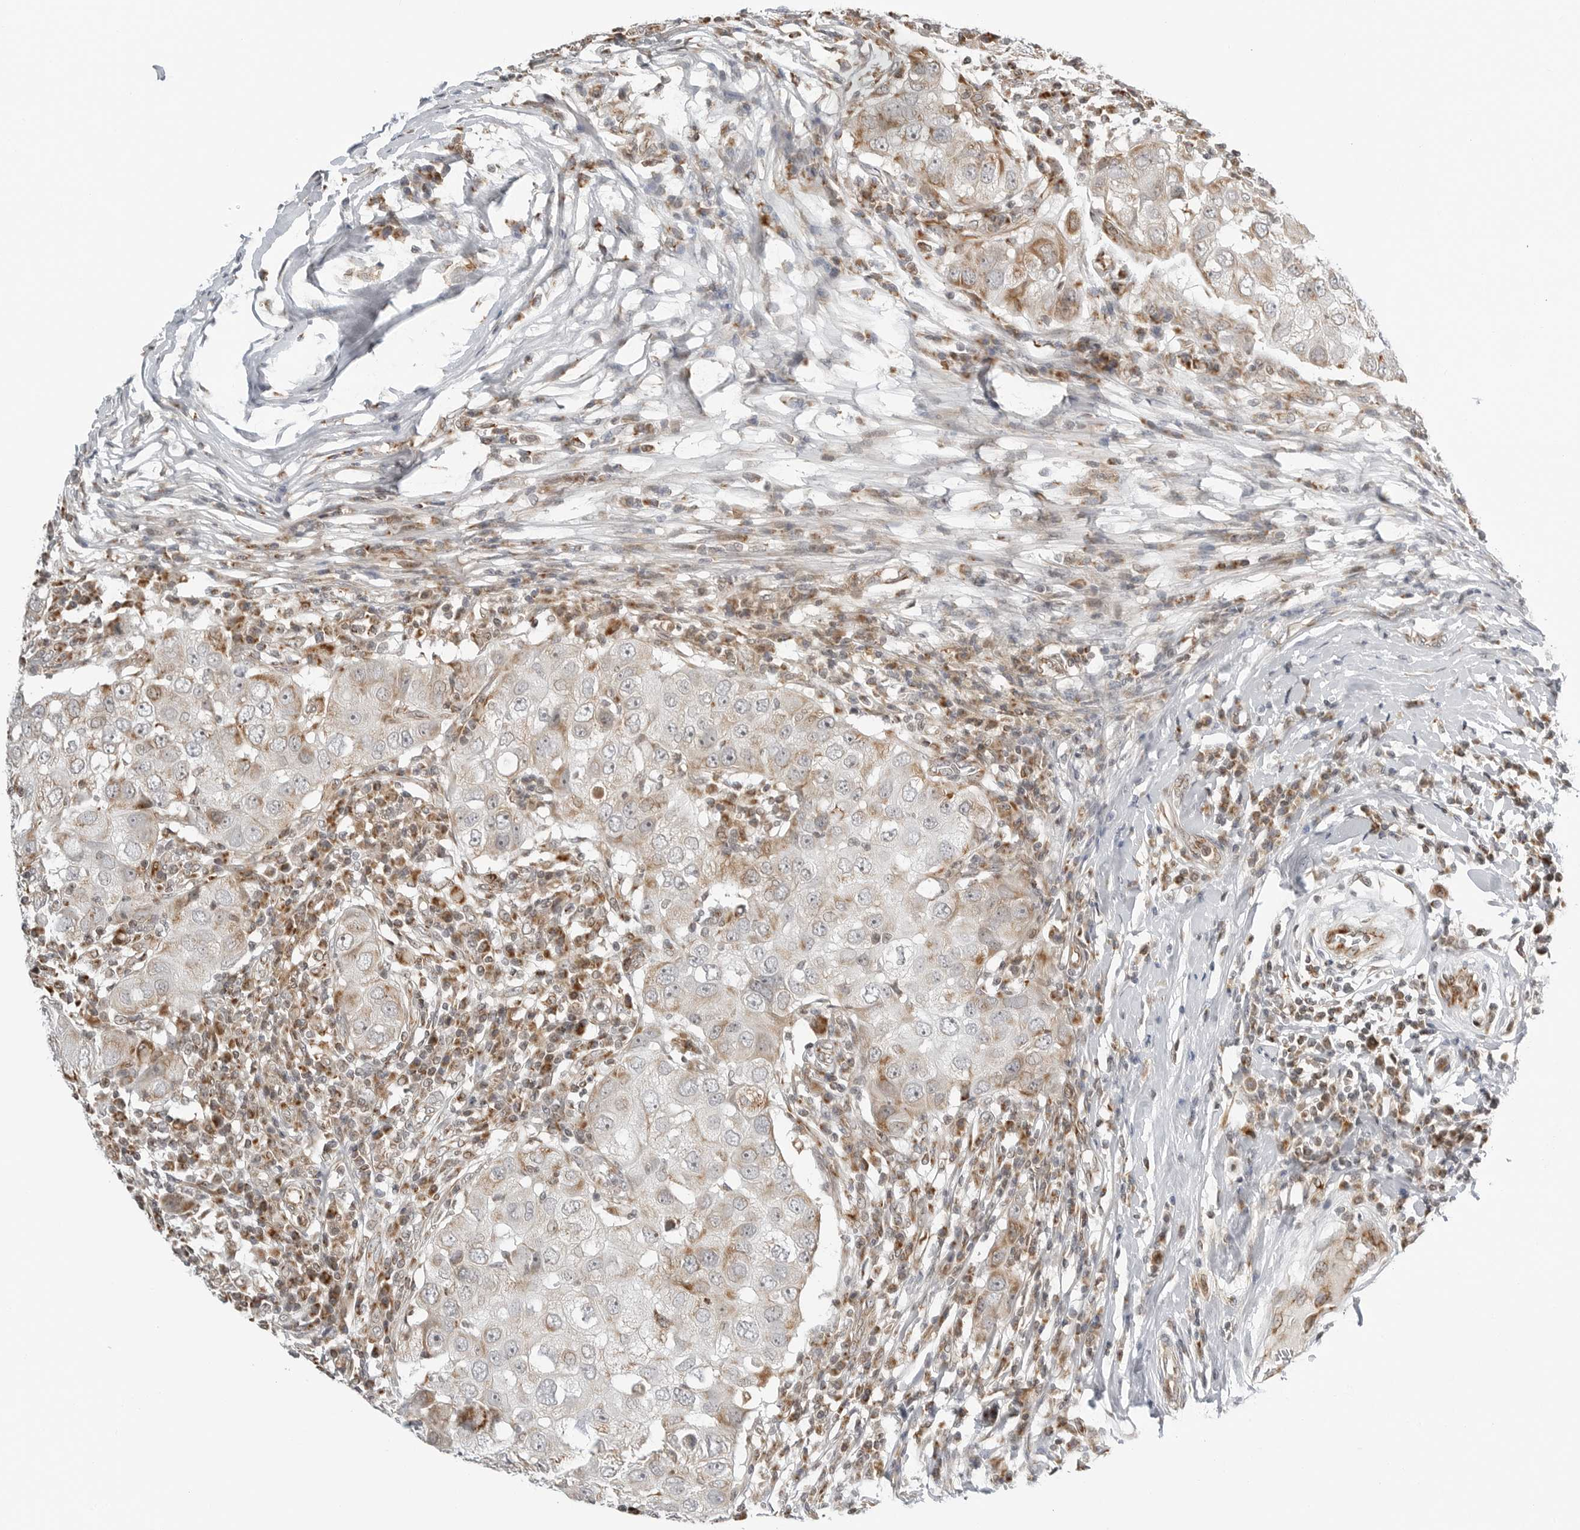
{"staining": {"intensity": "weak", "quantity": "<25%", "location": "cytoplasmic/membranous"}, "tissue": "breast cancer", "cell_type": "Tumor cells", "image_type": "cancer", "snomed": [{"axis": "morphology", "description": "Duct carcinoma"}, {"axis": "topography", "description": "Breast"}], "caption": "A histopathology image of invasive ductal carcinoma (breast) stained for a protein exhibits no brown staining in tumor cells.", "gene": "PEX2", "patient": {"sex": "female", "age": 27}}